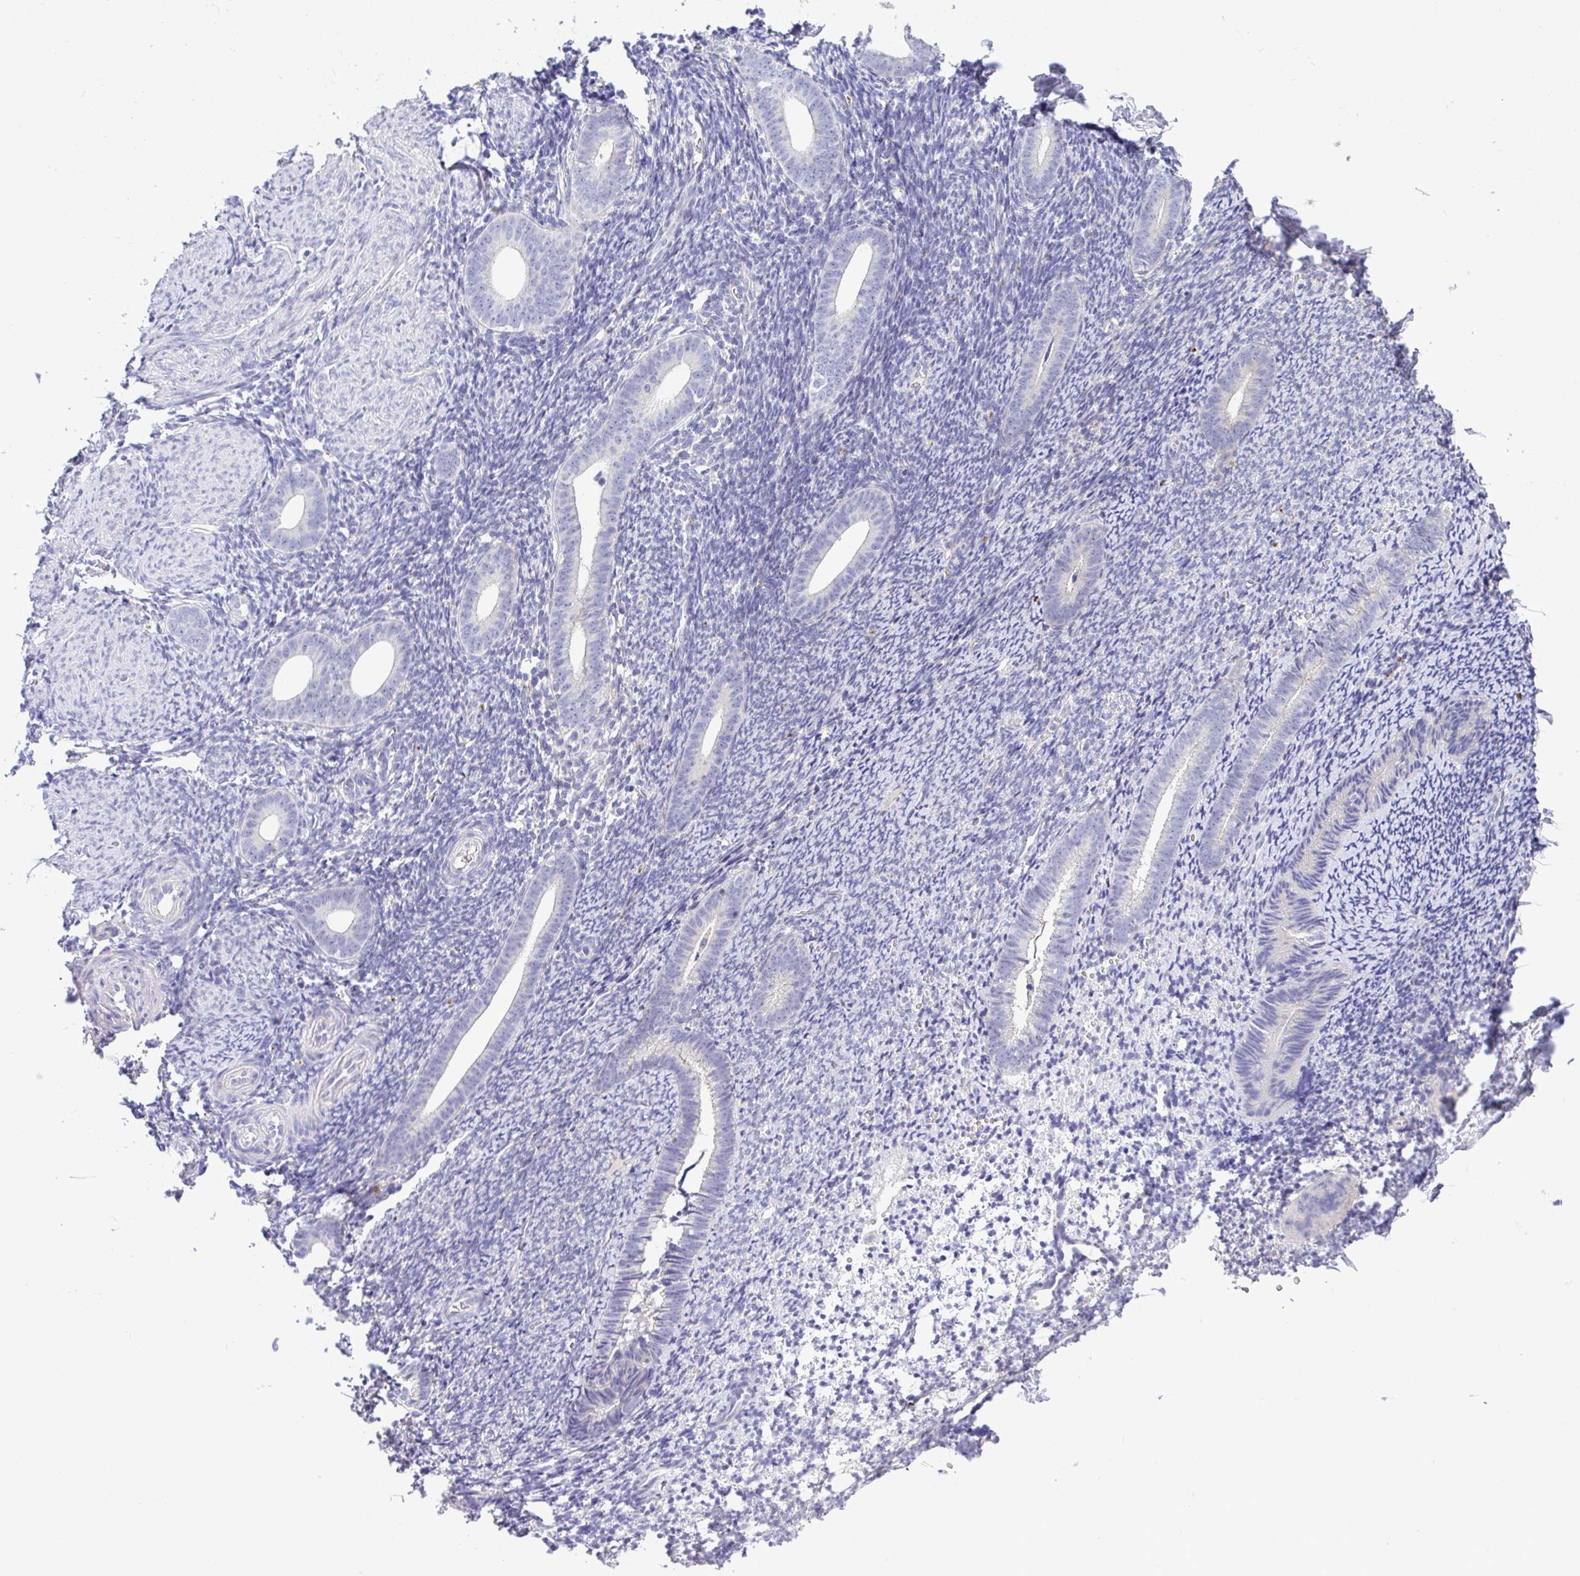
{"staining": {"intensity": "negative", "quantity": "none", "location": "none"}, "tissue": "endometrium", "cell_type": "Cells in endometrial stroma", "image_type": "normal", "snomed": [{"axis": "morphology", "description": "Normal tissue, NOS"}, {"axis": "topography", "description": "Endometrium"}], "caption": "DAB immunohistochemical staining of normal endometrium displays no significant positivity in cells in endometrial stroma. (DAB IHC, high magnification).", "gene": "EPN3", "patient": {"sex": "female", "age": 39}}